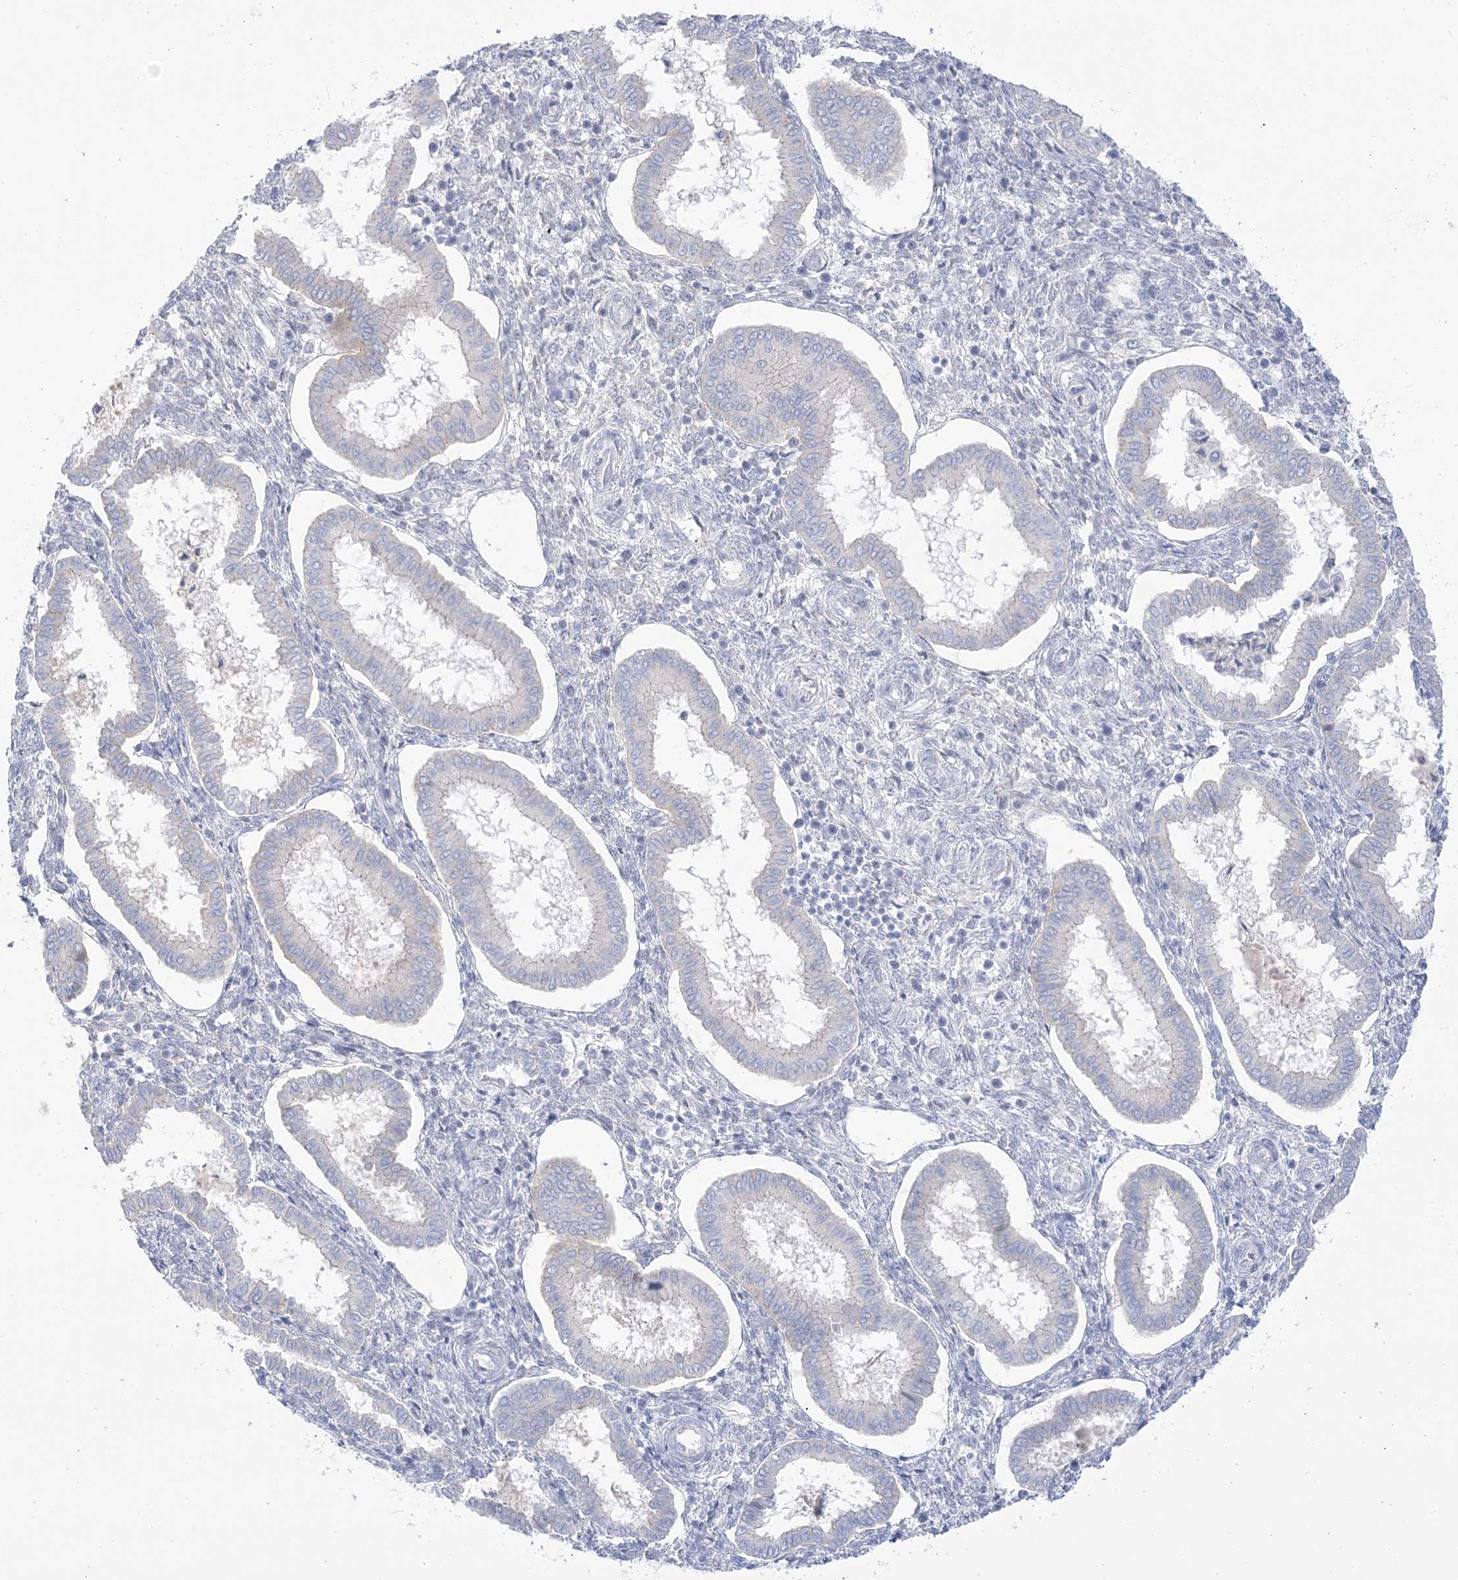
{"staining": {"intensity": "negative", "quantity": "none", "location": "none"}, "tissue": "endometrium", "cell_type": "Cells in endometrial stroma", "image_type": "normal", "snomed": [{"axis": "morphology", "description": "Normal tissue, NOS"}, {"axis": "topography", "description": "Endometrium"}], "caption": "Endometrium stained for a protein using immunohistochemistry reveals no positivity cells in endometrial stroma.", "gene": "SEMA3D", "patient": {"sex": "female", "age": 24}}